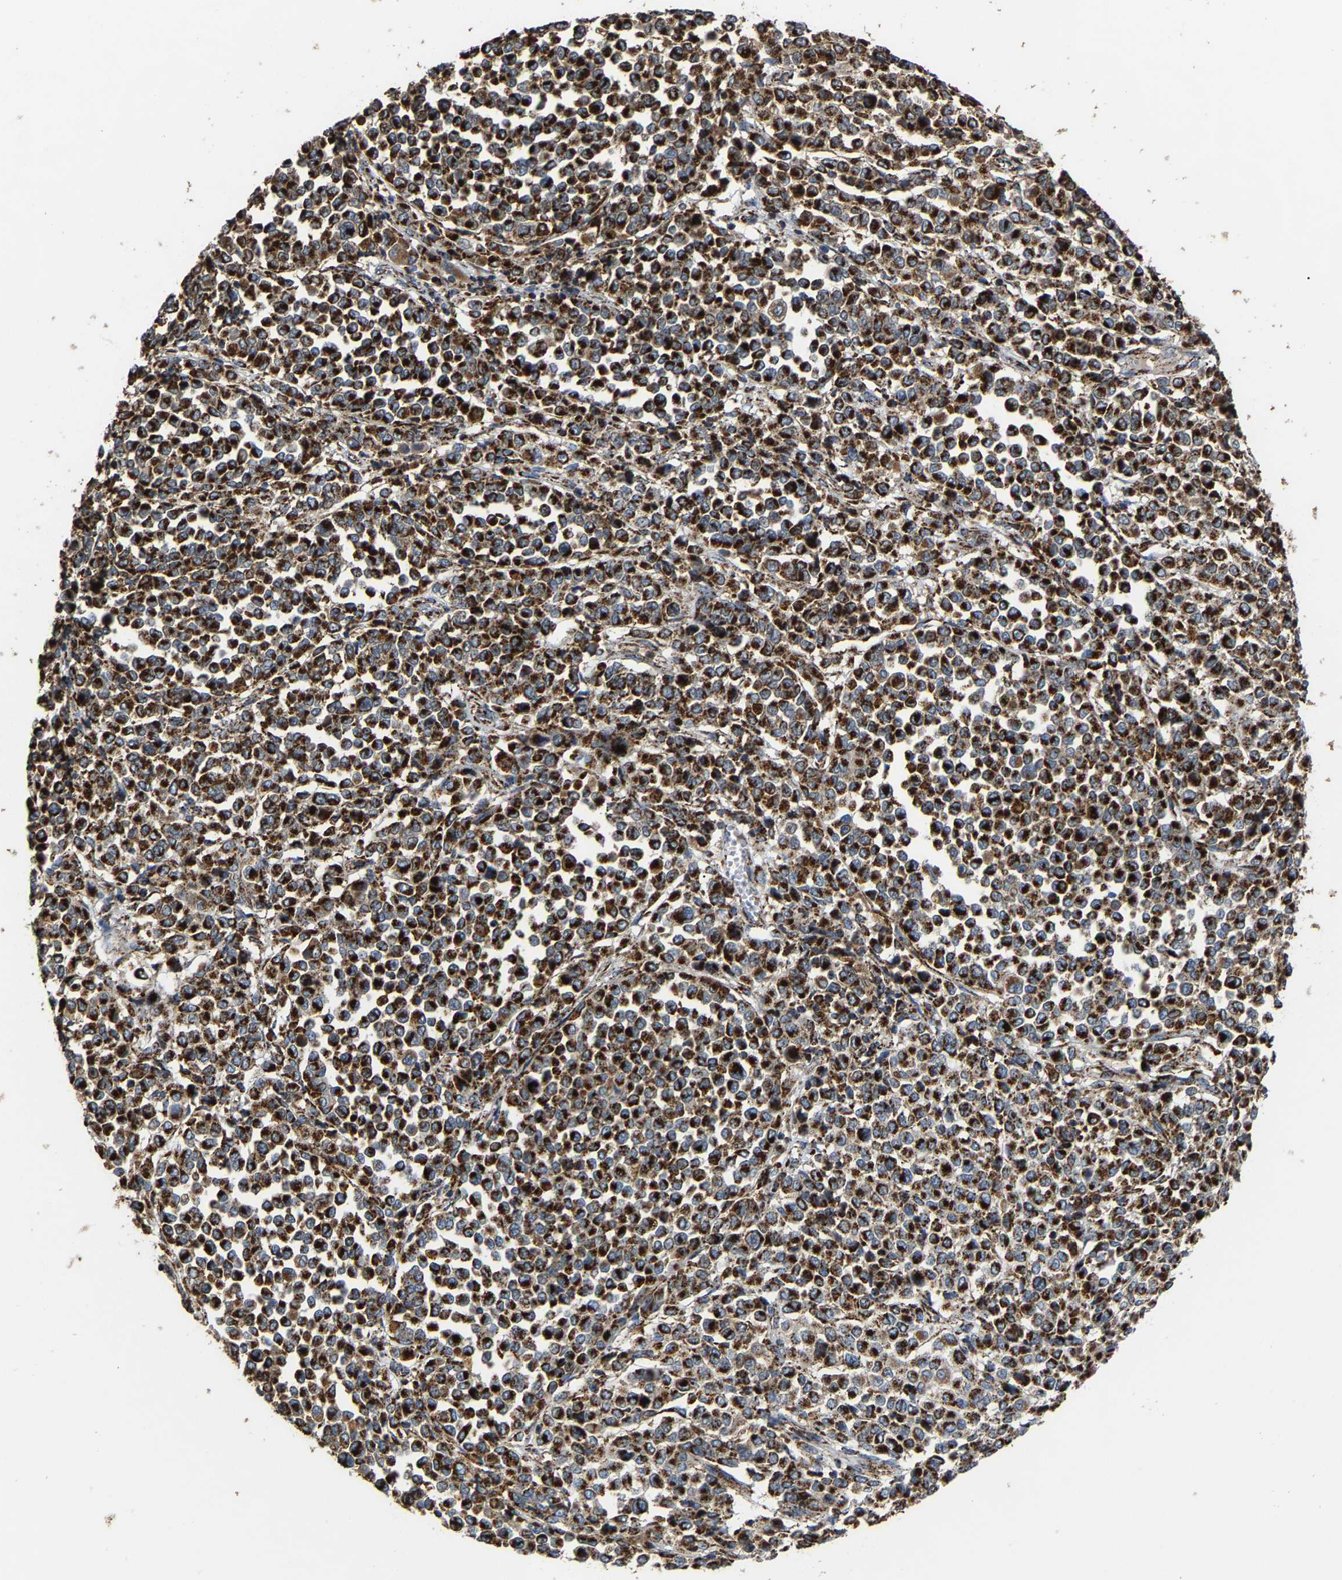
{"staining": {"intensity": "strong", "quantity": ">75%", "location": "cytoplasmic/membranous"}, "tissue": "melanoma", "cell_type": "Tumor cells", "image_type": "cancer", "snomed": [{"axis": "morphology", "description": "Malignant melanoma, Metastatic site"}, {"axis": "topography", "description": "Pancreas"}], "caption": "A brown stain highlights strong cytoplasmic/membranous positivity of a protein in malignant melanoma (metastatic site) tumor cells.", "gene": "NDUFV3", "patient": {"sex": "female", "age": 30}}